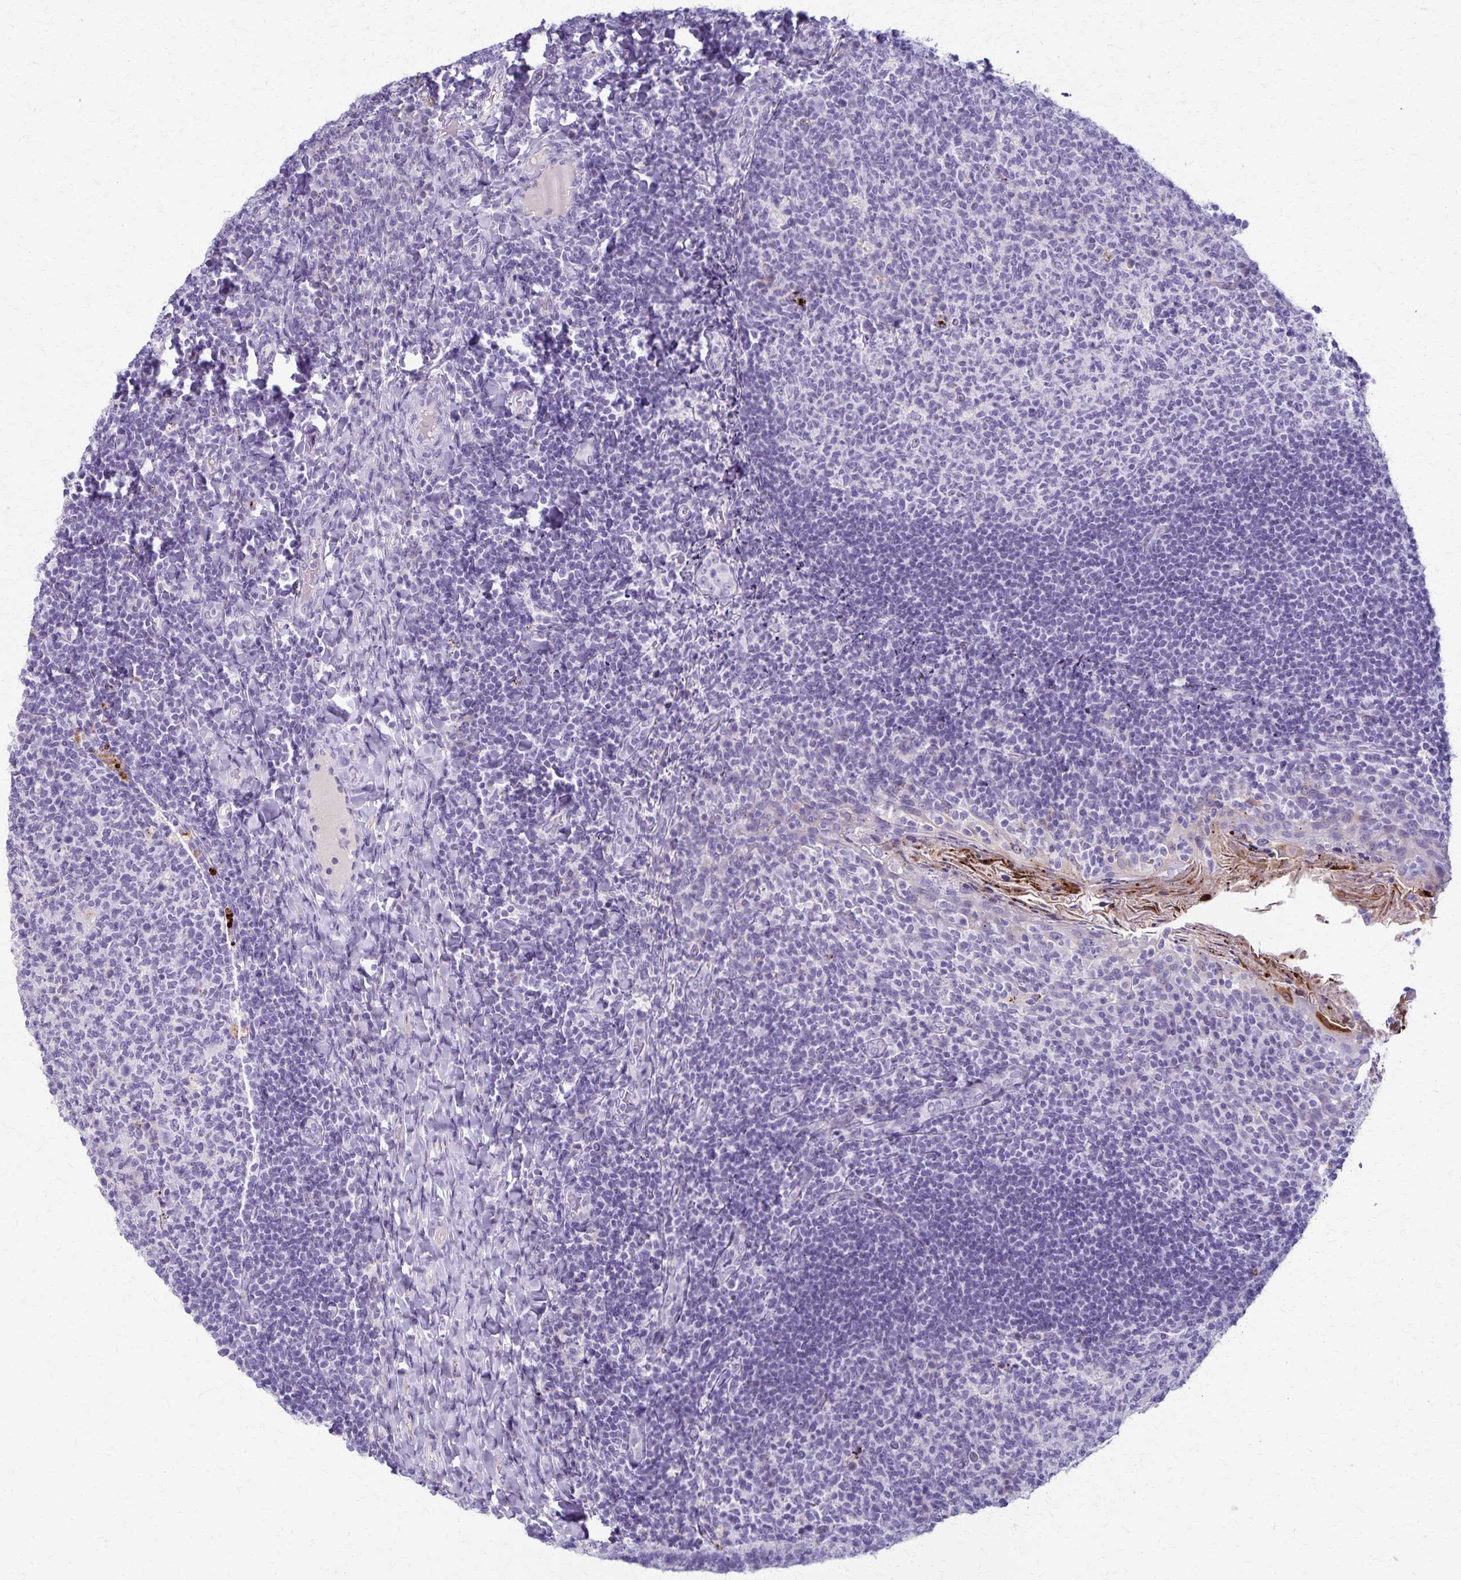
{"staining": {"intensity": "negative", "quantity": "none", "location": "none"}, "tissue": "tonsil", "cell_type": "Germinal center cells", "image_type": "normal", "snomed": [{"axis": "morphology", "description": "Normal tissue, NOS"}, {"axis": "topography", "description": "Tonsil"}], "caption": "Image shows no significant protein expression in germinal center cells of normal tonsil.", "gene": "TMEM60", "patient": {"sex": "female", "age": 10}}